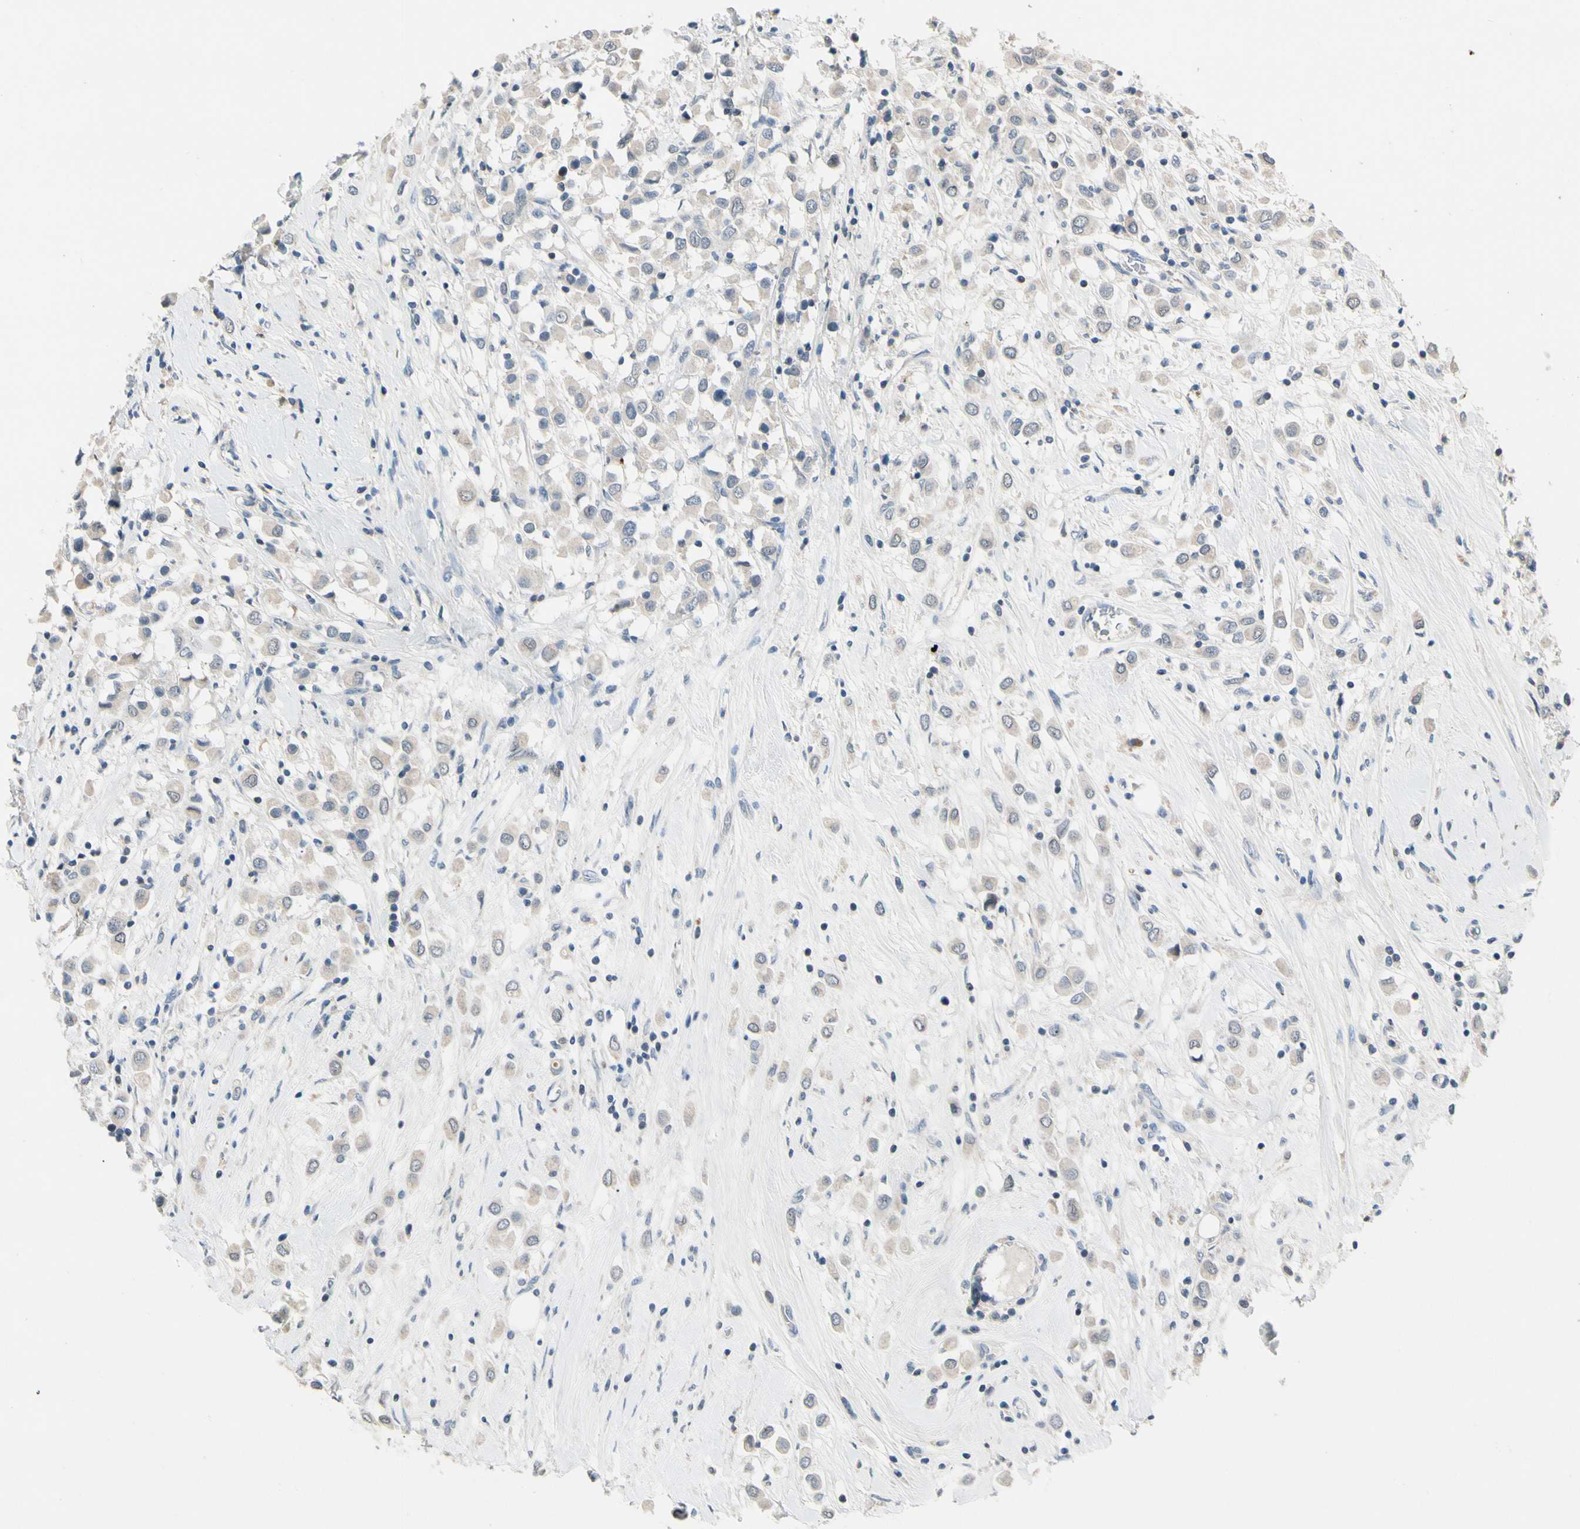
{"staining": {"intensity": "negative", "quantity": "none", "location": "none"}, "tissue": "breast cancer", "cell_type": "Tumor cells", "image_type": "cancer", "snomed": [{"axis": "morphology", "description": "Duct carcinoma"}, {"axis": "topography", "description": "Breast"}], "caption": "Immunohistochemical staining of human breast cancer shows no significant staining in tumor cells. (Stains: DAB (3,3'-diaminobenzidine) IHC with hematoxylin counter stain, Microscopy: brightfield microscopy at high magnification).", "gene": "SLC27A6", "patient": {"sex": "female", "age": 61}}